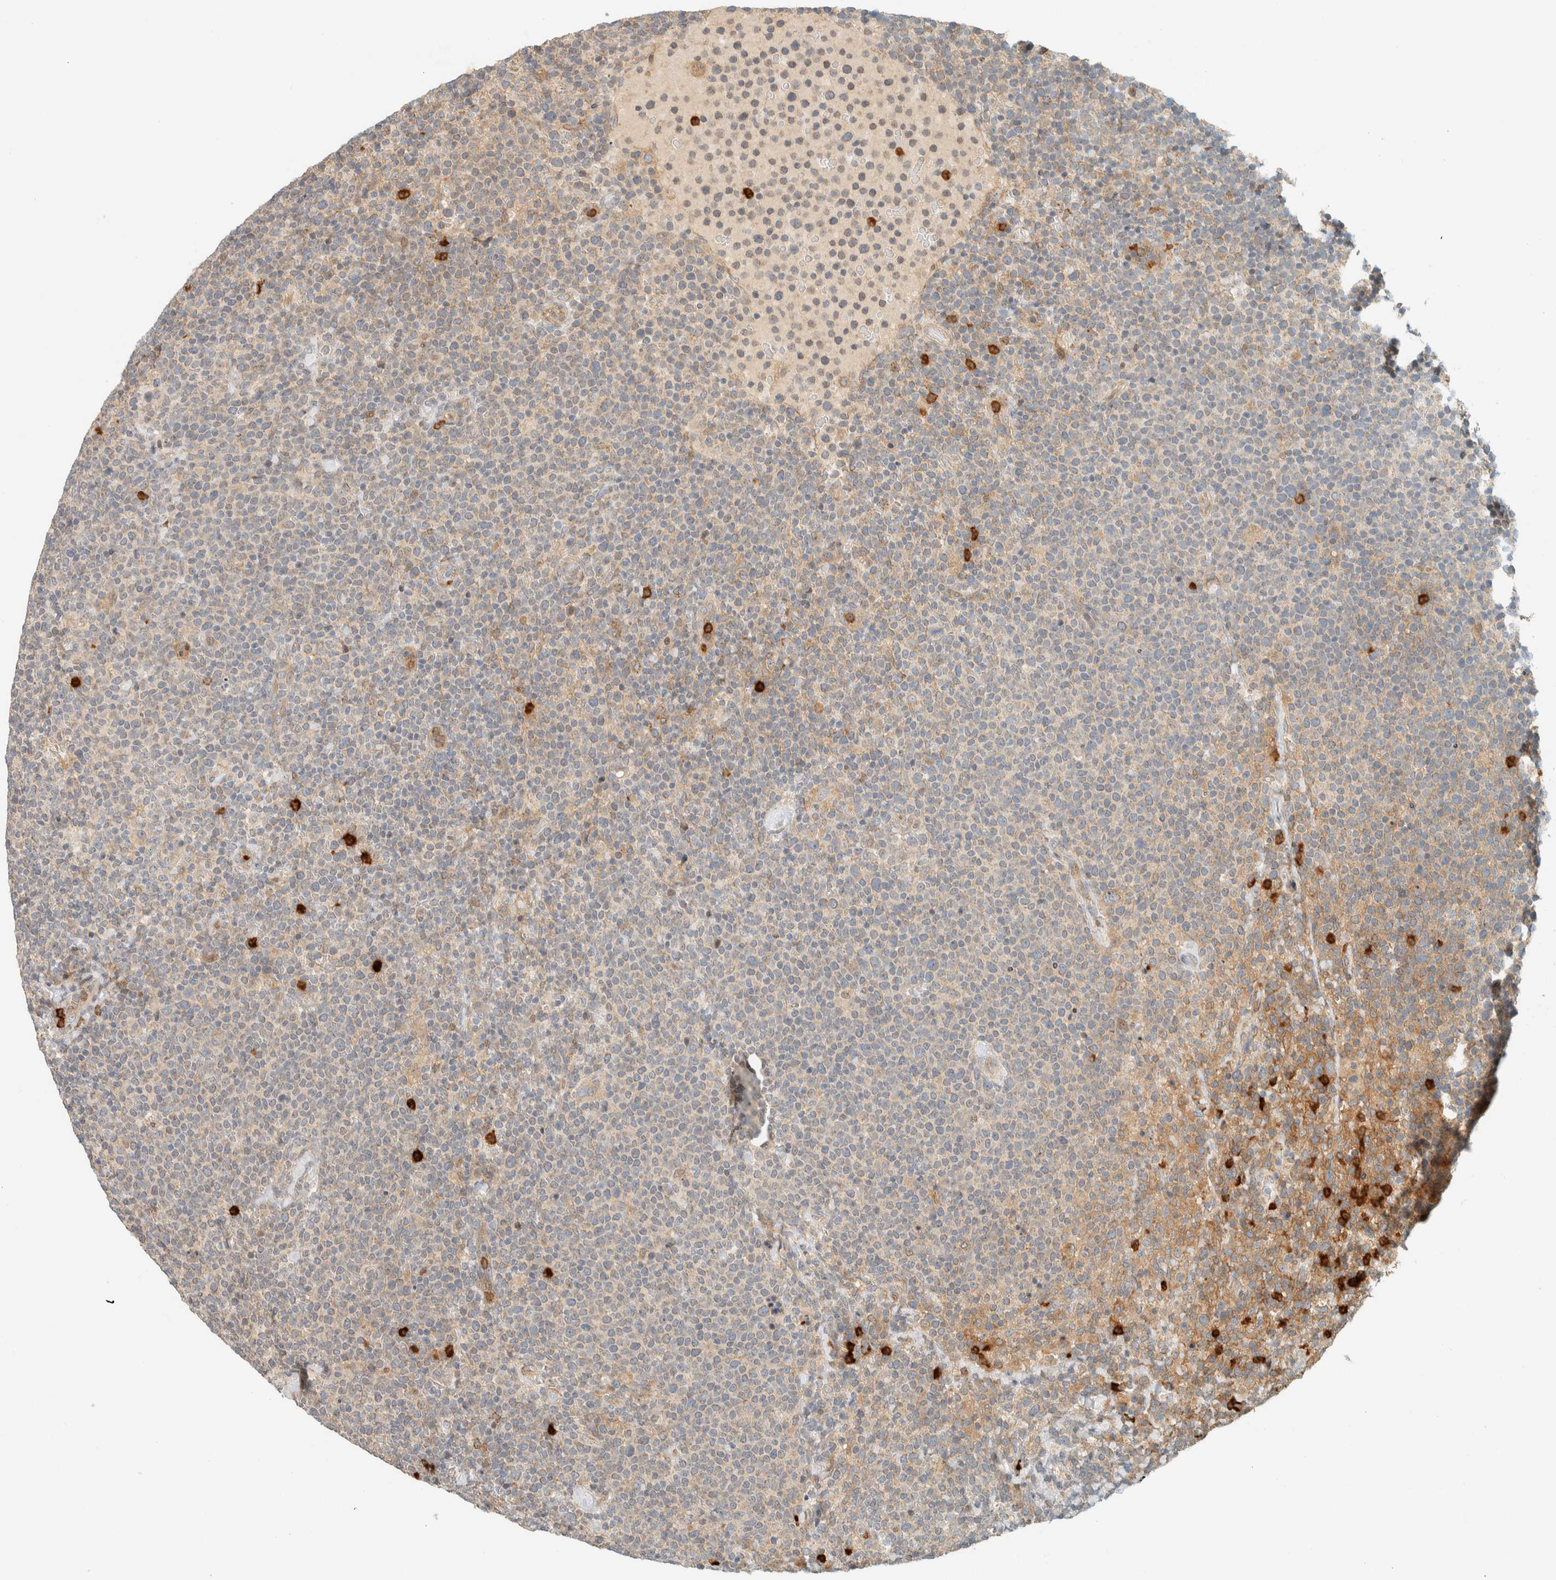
{"staining": {"intensity": "weak", "quantity": "<25%", "location": "cytoplasmic/membranous"}, "tissue": "lymphoma", "cell_type": "Tumor cells", "image_type": "cancer", "snomed": [{"axis": "morphology", "description": "Malignant lymphoma, non-Hodgkin's type, High grade"}, {"axis": "topography", "description": "Lymph node"}], "caption": "High magnification brightfield microscopy of malignant lymphoma, non-Hodgkin's type (high-grade) stained with DAB (3,3'-diaminobenzidine) (brown) and counterstained with hematoxylin (blue): tumor cells show no significant expression.", "gene": "CCDC171", "patient": {"sex": "male", "age": 61}}